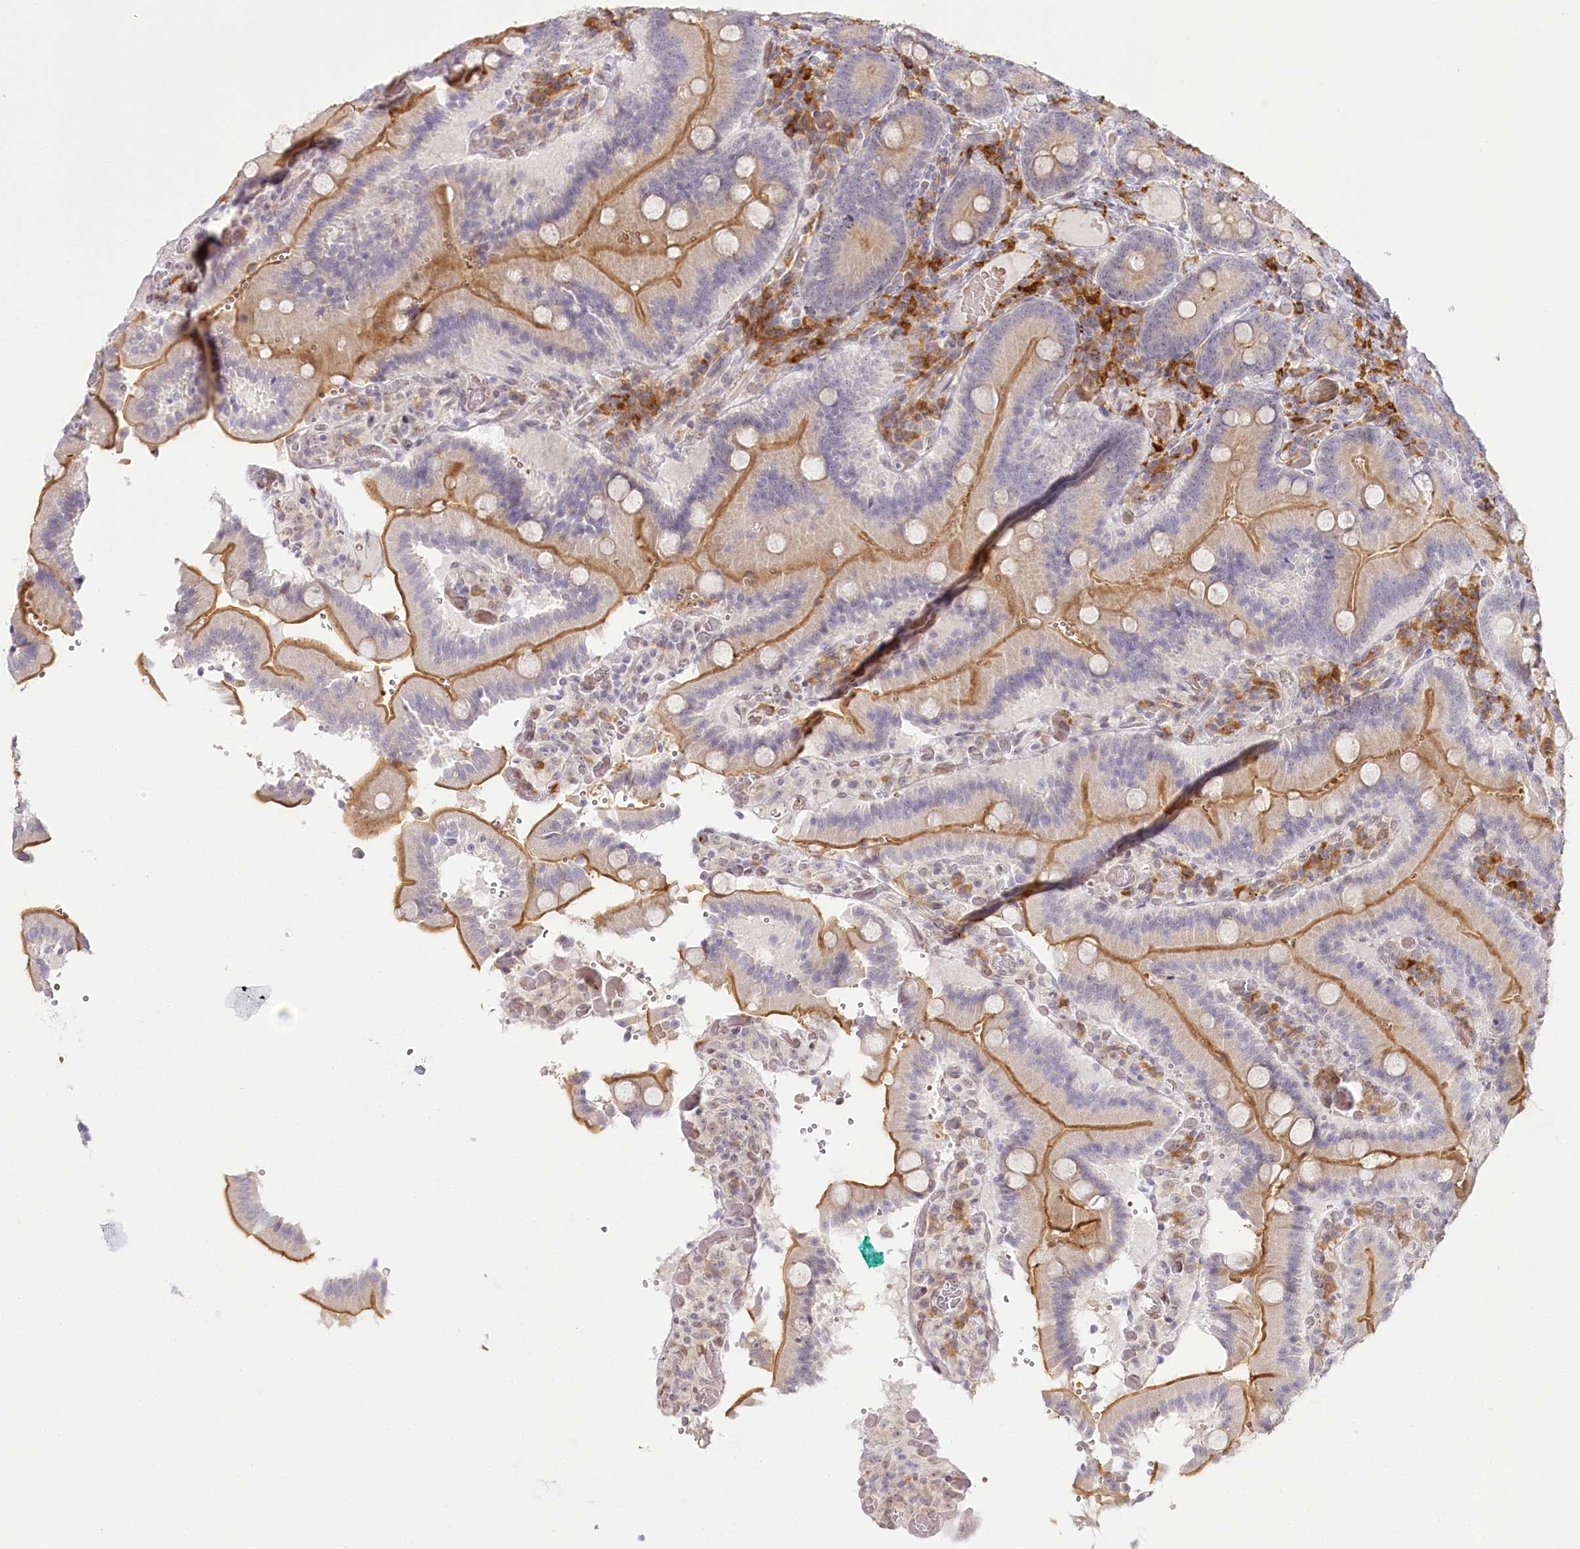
{"staining": {"intensity": "moderate", "quantity": "25%-75%", "location": "cytoplasmic/membranous"}, "tissue": "duodenum", "cell_type": "Glandular cells", "image_type": "normal", "snomed": [{"axis": "morphology", "description": "Normal tissue, NOS"}, {"axis": "topography", "description": "Duodenum"}], "caption": "A high-resolution photomicrograph shows IHC staining of benign duodenum, which reveals moderate cytoplasmic/membranous staining in about 25%-75% of glandular cells. Using DAB (3,3'-diaminobenzidine) (brown) and hematoxylin (blue) stains, captured at high magnification using brightfield microscopy.", "gene": "WDR36", "patient": {"sex": "female", "age": 62}}